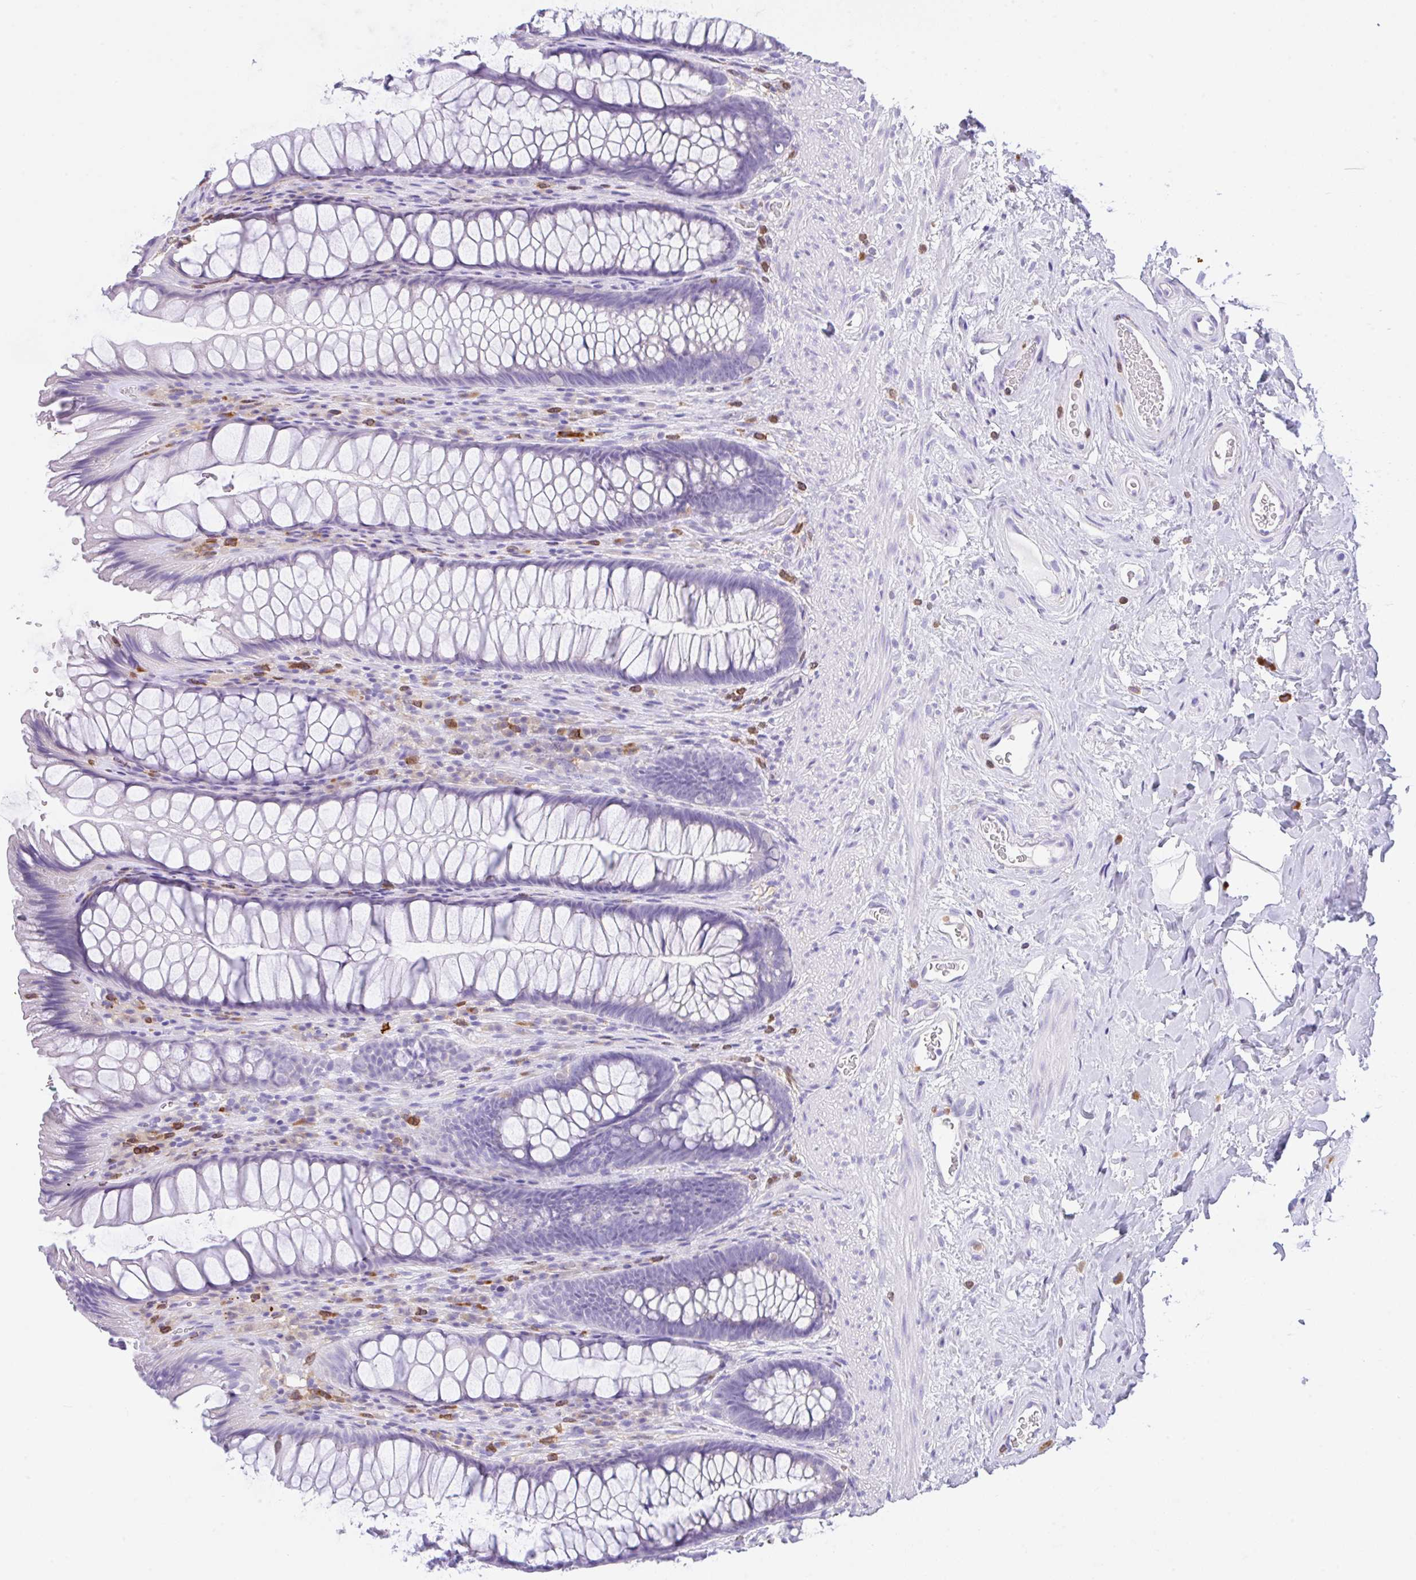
{"staining": {"intensity": "negative", "quantity": "none", "location": "none"}, "tissue": "rectum", "cell_type": "Glandular cells", "image_type": "normal", "snomed": [{"axis": "morphology", "description": "Normal tissue, NOS"}, {"axis": "topography", "description": "Rectum"}], "caption": "Image shows no protein staining in glandular cells of unremarkable rectum. Nuclei are stained in blue.", "gene": "NCF1", "patient": {"sex": "male", "age": 53}}